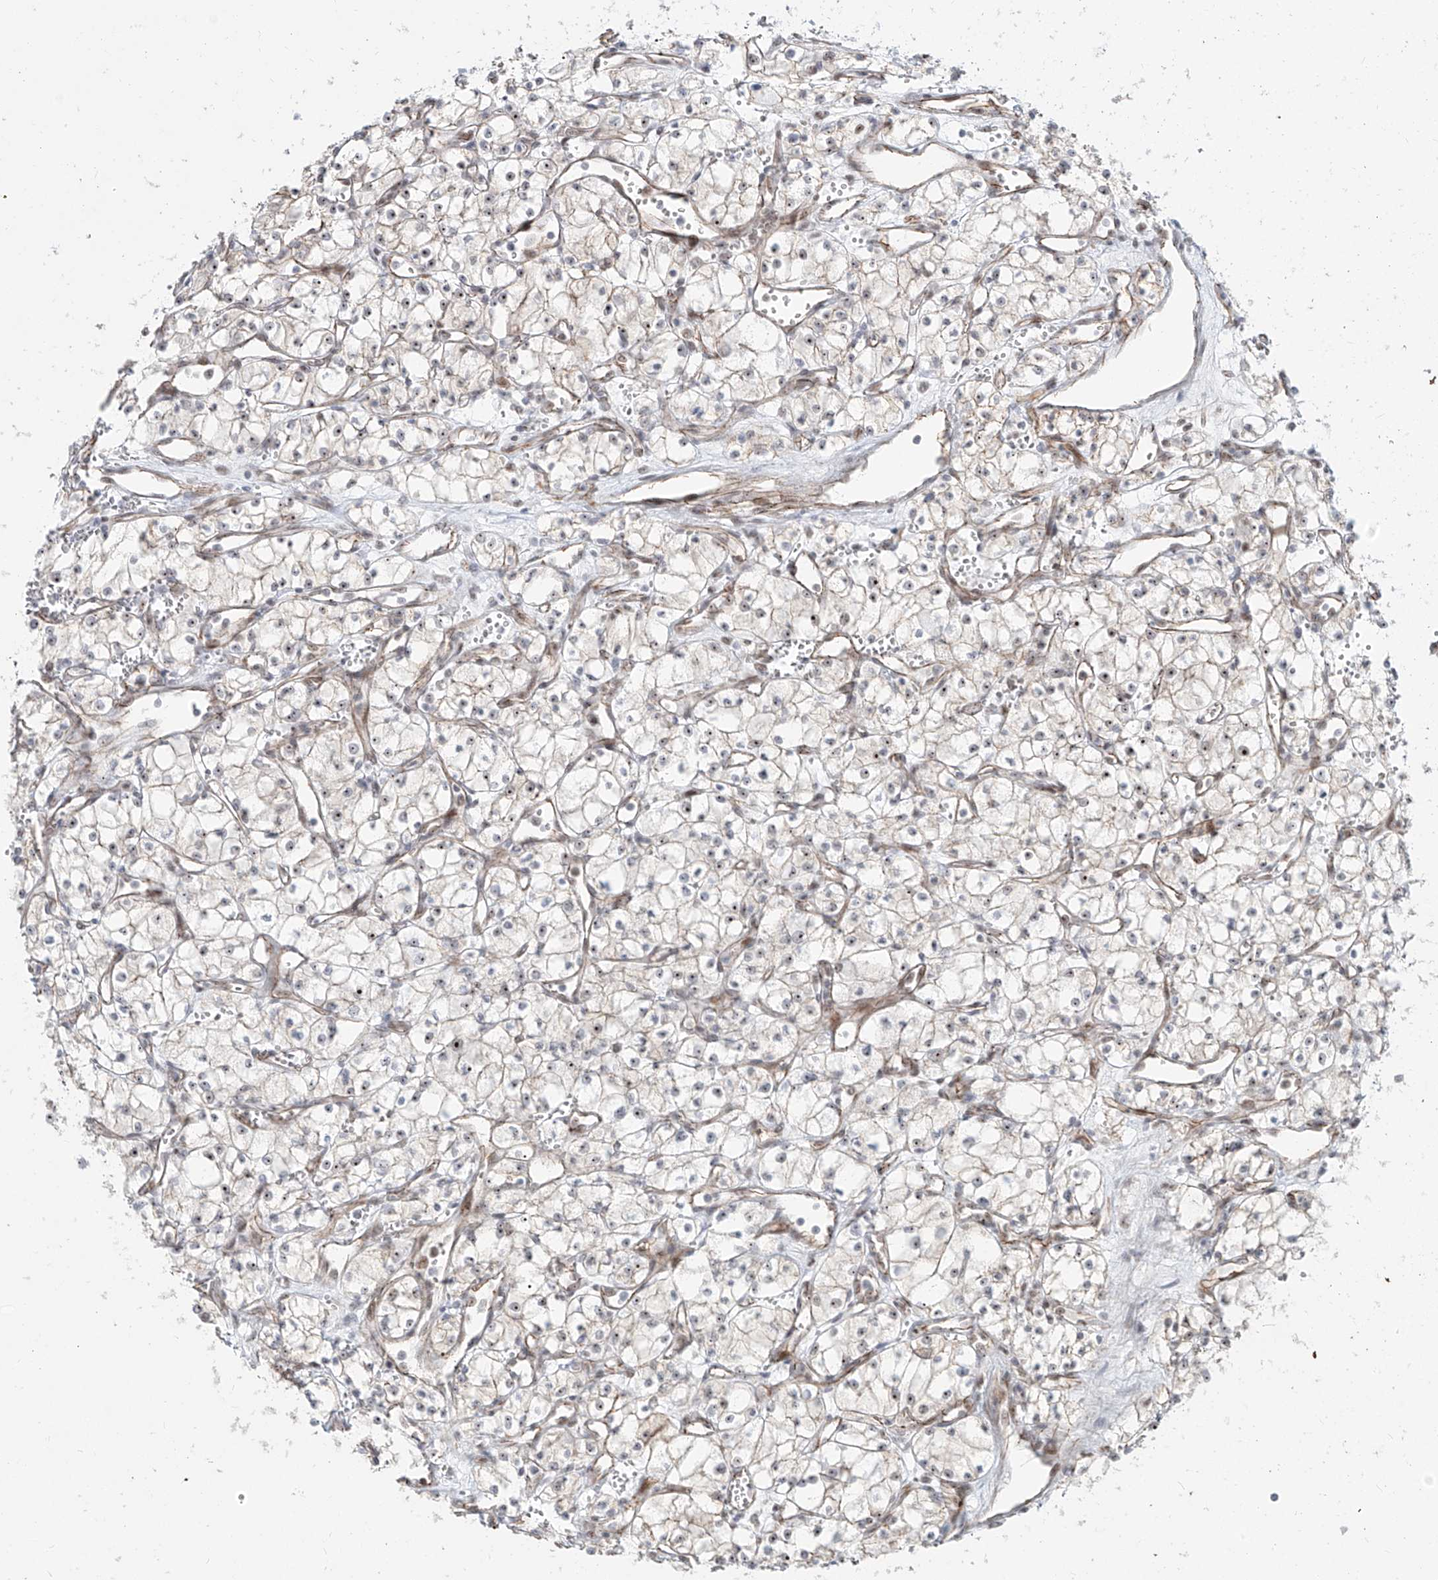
{"staining": {"intensity": "strong", "quantity": "<25%", "location": "nuclear"}, "tissue": "renal cancer", "cell_type": "Tumor cells", "image_type": "cancer", "snomed": [{"axis": "morphology", "description": "Adenocarcinoma, NOS"}, {"axis": "topography", "description": "Kidney"}], "caption": "Approximately <25% of tumor cells in adenocarcinoma (renal) display strong nuclear protein expression as visualized by brown immunohistochemical staining.", "gene": "ZNF710", "patient": {"sex": "male", "age": 59}}